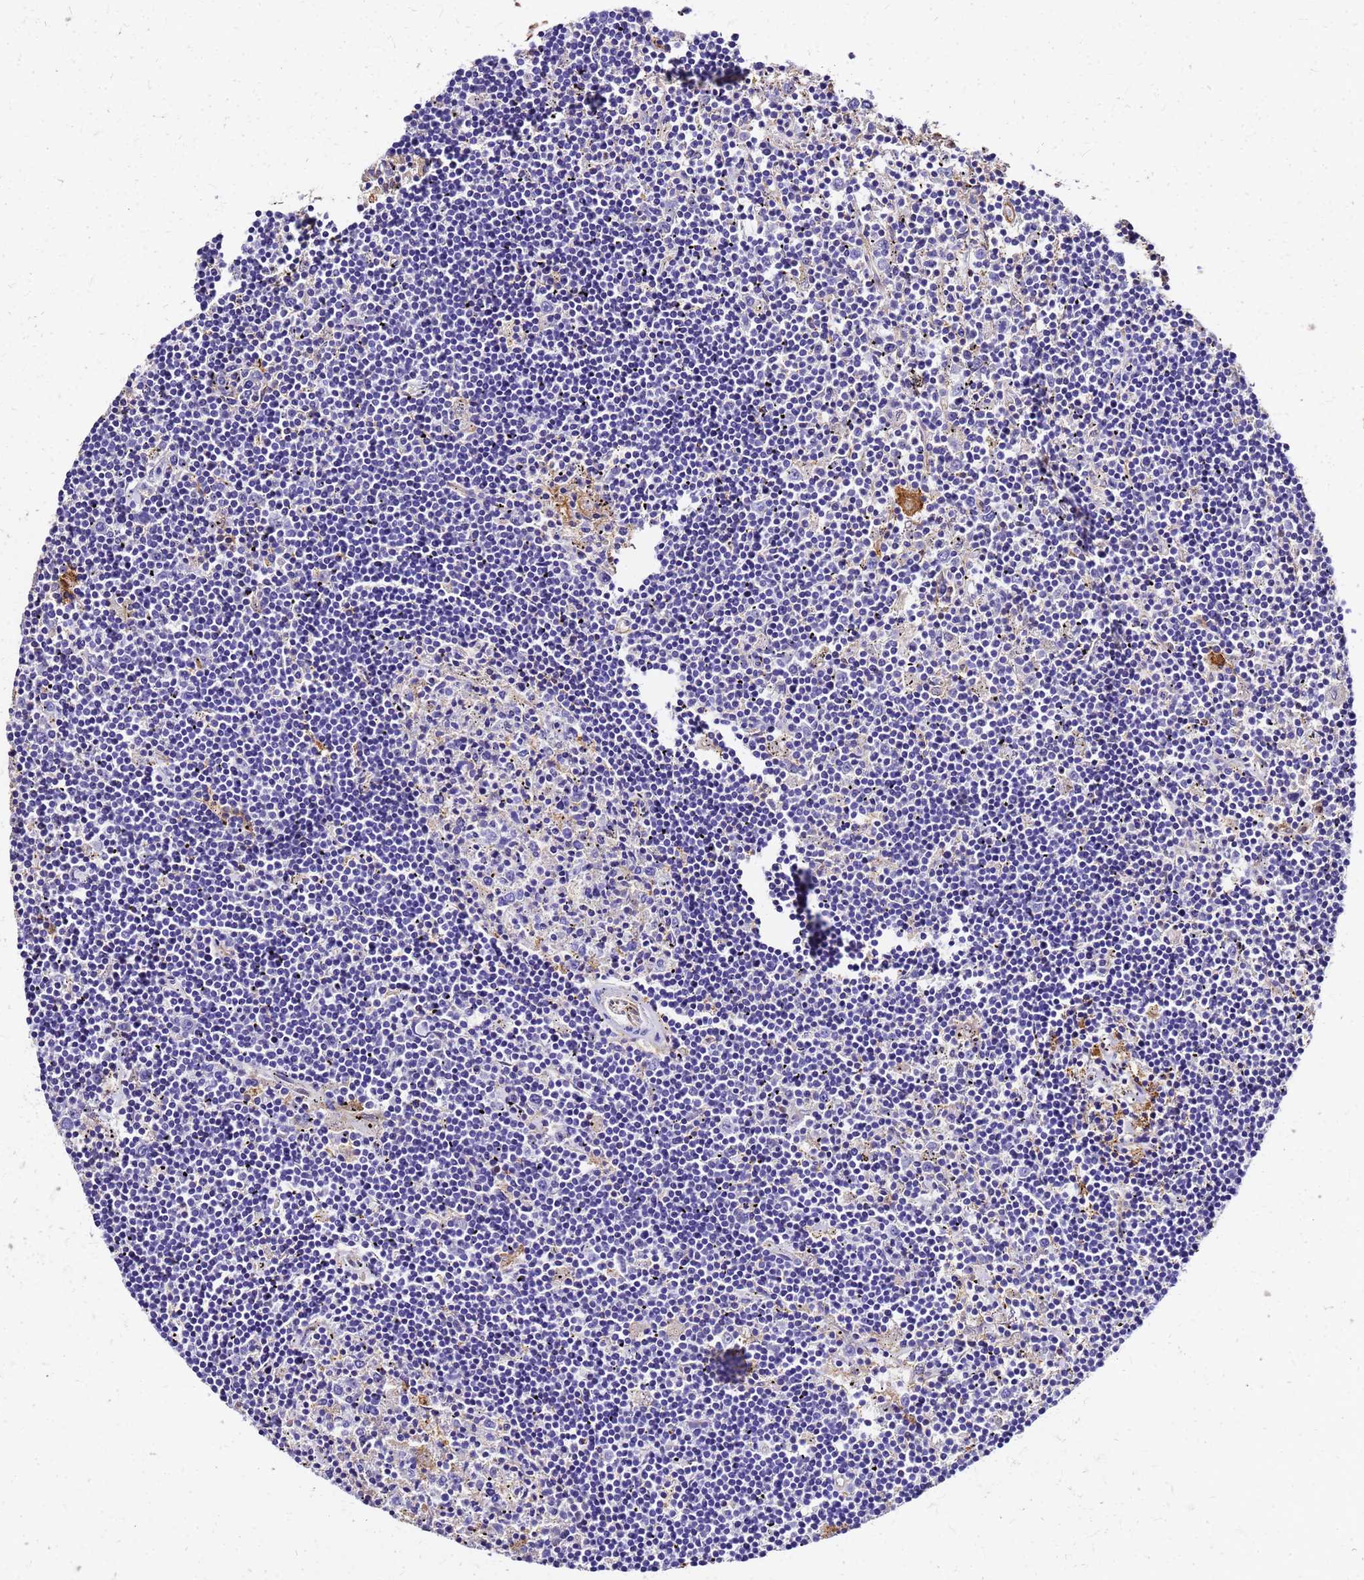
{"staining": {"intensity": "negative", "quantity": "none", "location": "none"}, "tissue": "lymphoma", "cell_type": "Tumor cells", "image_type": "cancer", "snomed": [{"axis": "morphology", "description": "Malignant lymphoma, non-Hodgkin's type, Low grade"}, {"axis": "topography", "description": "Spleen"}], "caption": "Malignant lymphoma, non-Hodgkin's type (low-grade) was stained to show a protein in brown. There is no significant staining in tumor cells. (DAB (3,3'-diaminobenzidine) immunohistochemistry (IHC), high magnification).", "gene": "S100A11", "patient": {"sex": "male", "age": 76}}